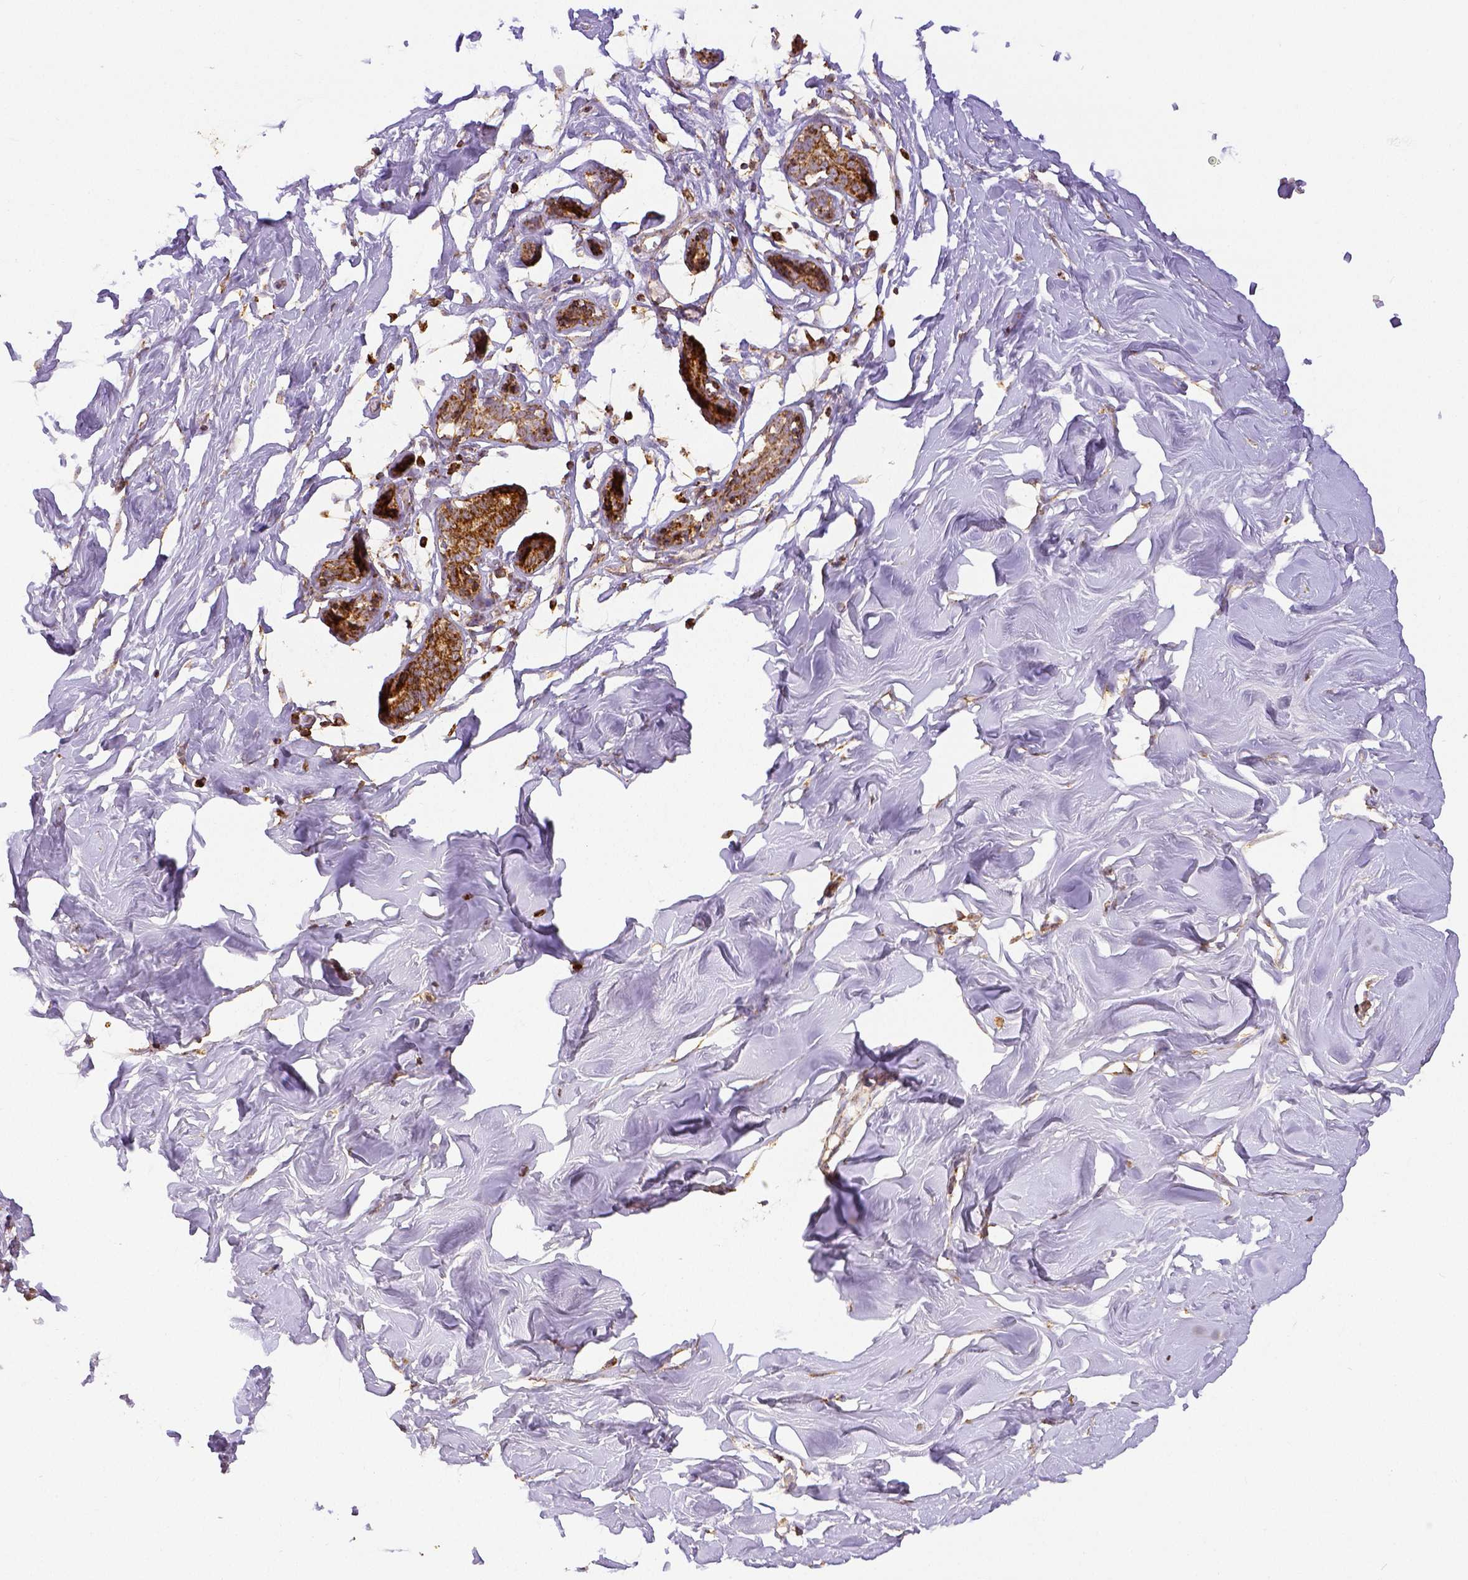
{"staining": {"intensity": "weak", "quantity": ">75%", "location": "cytoplasmic/membranous"}, "tissue": "breast", "cell_type": "Adipocytes", "image_type": "normal", "snomed": [{"axis": "morphology", "description": "Normal tissue, NOS"}, {"axis": "topography", "description": "Breast"}], "caption": "The histopathology image demonstrates a brown stain indicating the presence of a protein in the cytoplasmic/membranous of adipocytes in breast. The staining was performed using DAB to visualize the protein expression in brown, while the nuclei were stained in blue with hematoxylin (Magnification: 20x).", "gene": "SDHB", "patient": {"sex": "female", "age": 27}}